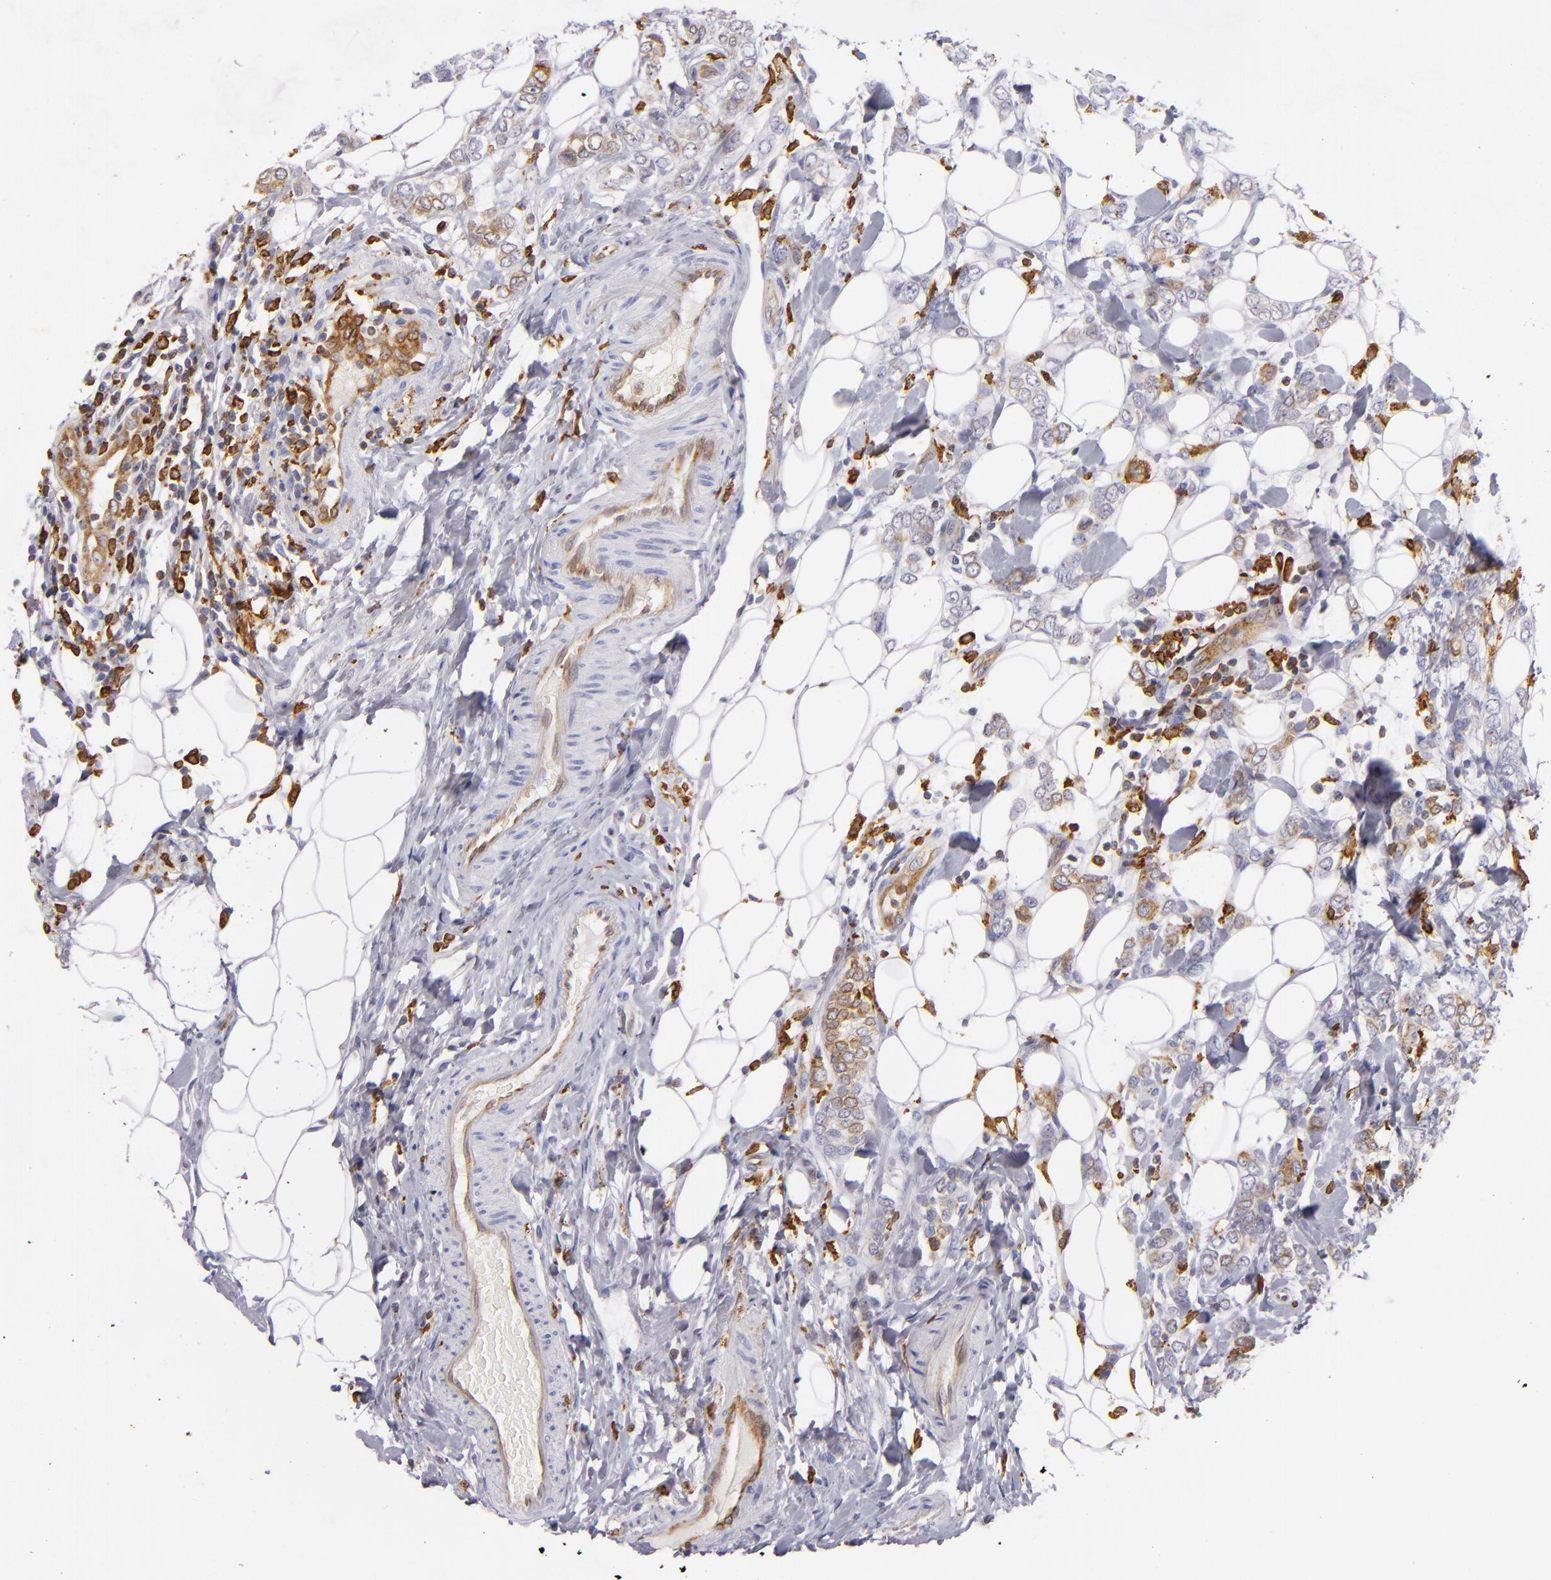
{"staining": {"intensity": "weak", "quantity": "<25%", "location": "cytoplasmic/membranous"}, "tissue": "breast cancer", "cell_type": "Tumor cells", "image_type": "cancer", "snomed": [{"axis": "morphology", "description": "Normal tissue, NOS"}, {"axis": "morphology", "description": "Lobular carcinoma"}, {"axis": "topography", "description": "Breast"}], "caption": "Photomicrograph shows no protein staining in tumor cells of lobular carcinoma (breast) tissue.", "gene": "CD74", "patient": {"sex": "female", "age": 47}}